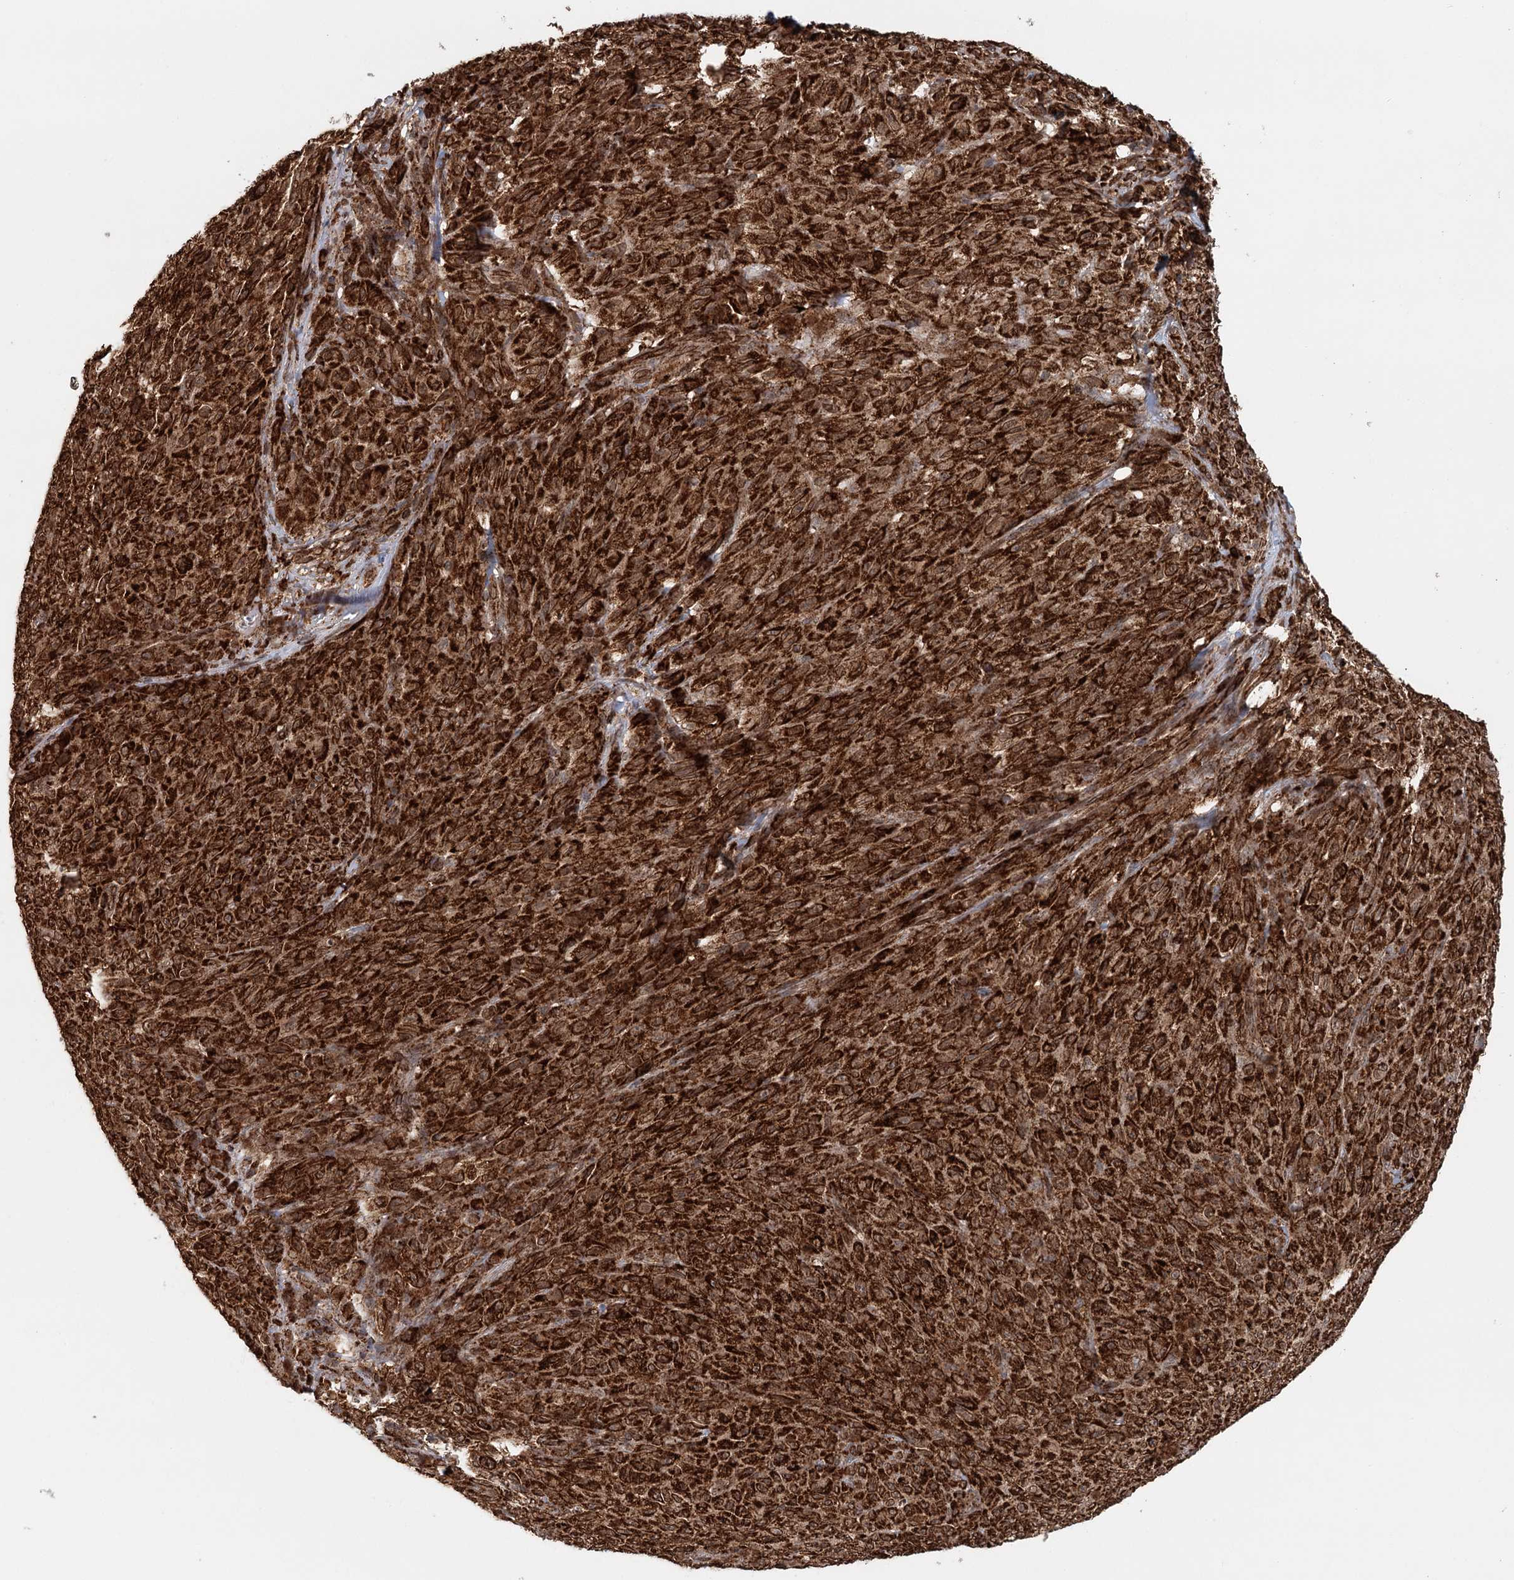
{"staining": {"intensity": "strong", "quantity": ">75%", "location": "cytoplasmic/membranous"}, "tissue": "melanoma", "cell_type": "Tumor cells", "image_type": "cancer", "snomed": [{"axis": "morphology", "description": "Malignant melanoma, NOS"}, {"axis": "topography", "description": "Skin"}], "caption": "A micrograph showing strong cytoplasmic/membranous positivity in about >75% of tumor cells in malignant melanoma, as visualized by brown immunohistochemical staining.", "gene": "BCKDHA", "patient": {"sex": "female", "age": 82}}